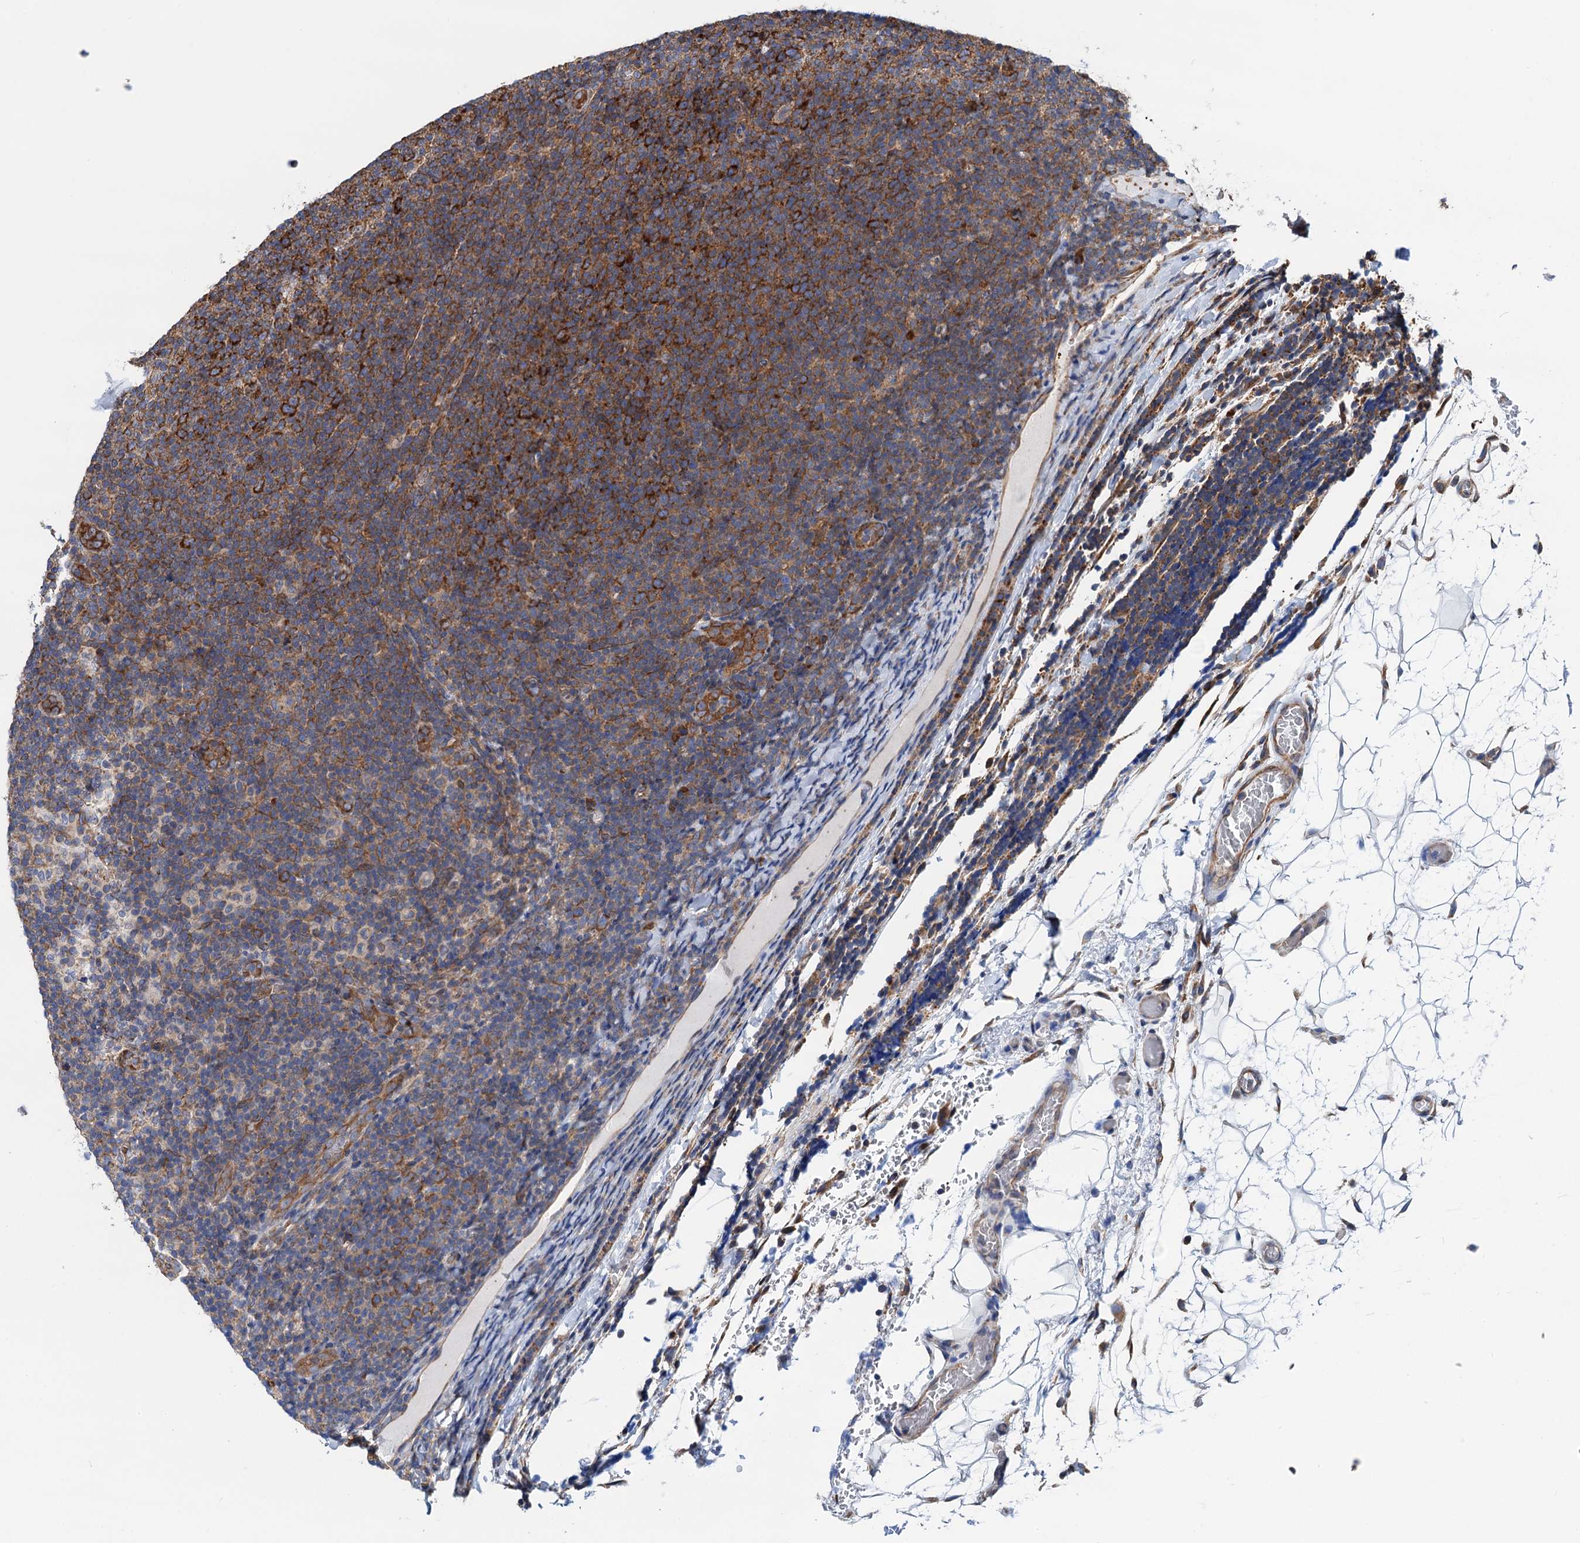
{"staining": {"intensity": "strong", "quantity": "<25%", "location": "cytoplasmic/membranous"}, "tissue": "lymphoma", "cell_type": "Tumor cells", "image_type": "cancer", "snomed": [{"axis": "morphology", "description": "Malignant lymphoma, non-Hodgkin's type, Low grade"}, {"axis": "topography", "description": "Lymph node"}], "caption": "Immunohistochemistry (DAB (3,3'-diaminobenzidine)) staining of human low-grade malignant lymphoma, non-Hodgkin's type reveals strong cytoplasmic/membranous protein staining in approximately <25% of tumor cells. Nuclei are stained in blue.", "gene": "SLC12A7", "patient": {"sex": "male", "age": 66}}